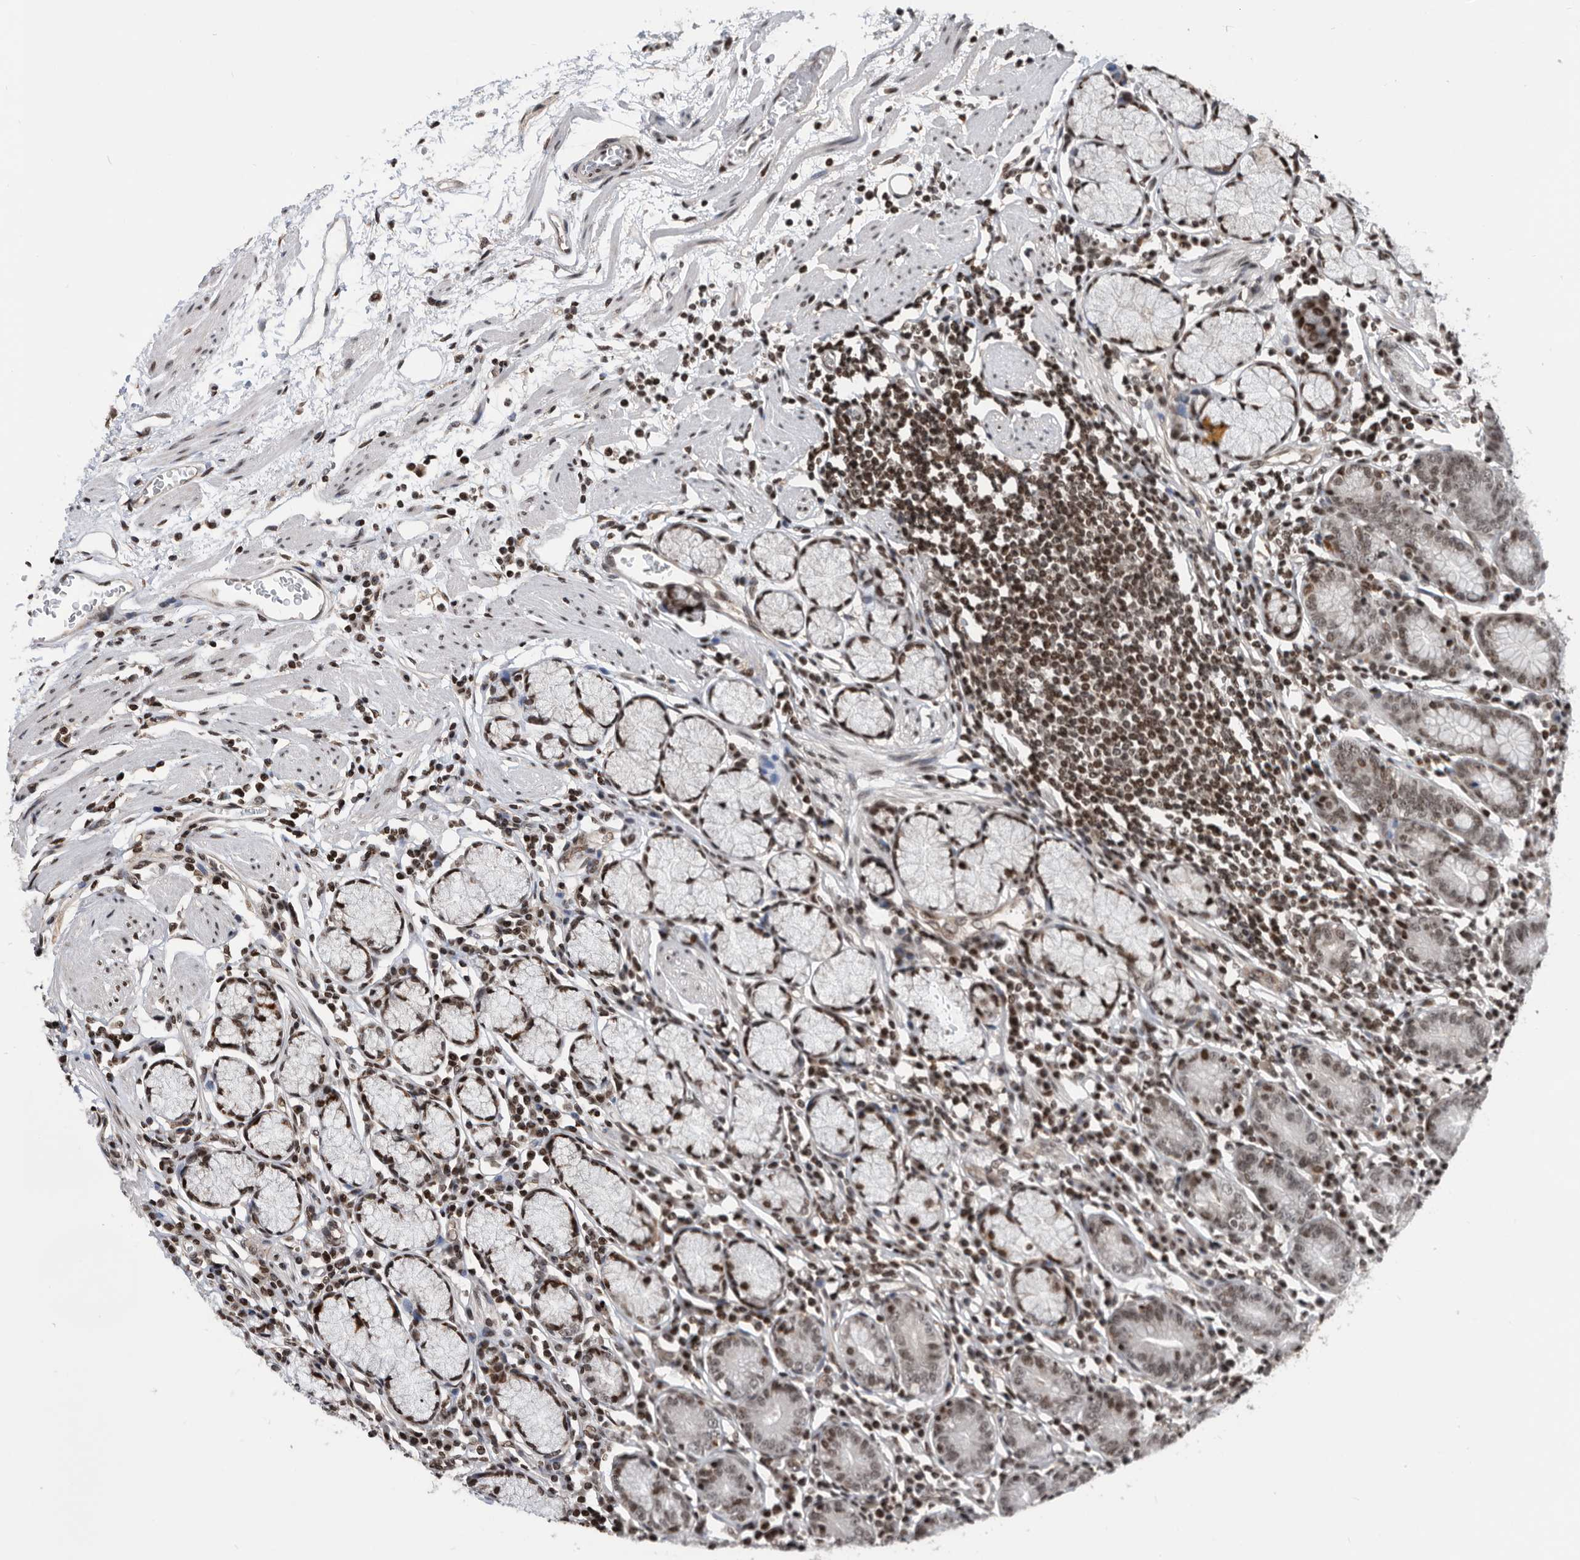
{"staining": {"intensity": "moderate", "quantity": "25%-75%", "location": "nuclear"}, "tissue": "stomach", "cell_type": "Glandular cells", "image_type": "normal", "snomed": [{"axis": "morphology", "description": "Normal tissue, NOS"}, {"axis": "topography", "description": "Stomach"}], "caption": "Stomach stained with DAB immunohistochemistry exhibits medium levels of moderate nuclear positivity in about 25%-75% of glandular cells. (IHC, brightfield microscopy, high magnification).", "gene": "SNRNP48", "patient": {"sex": "male", "age": 55}}